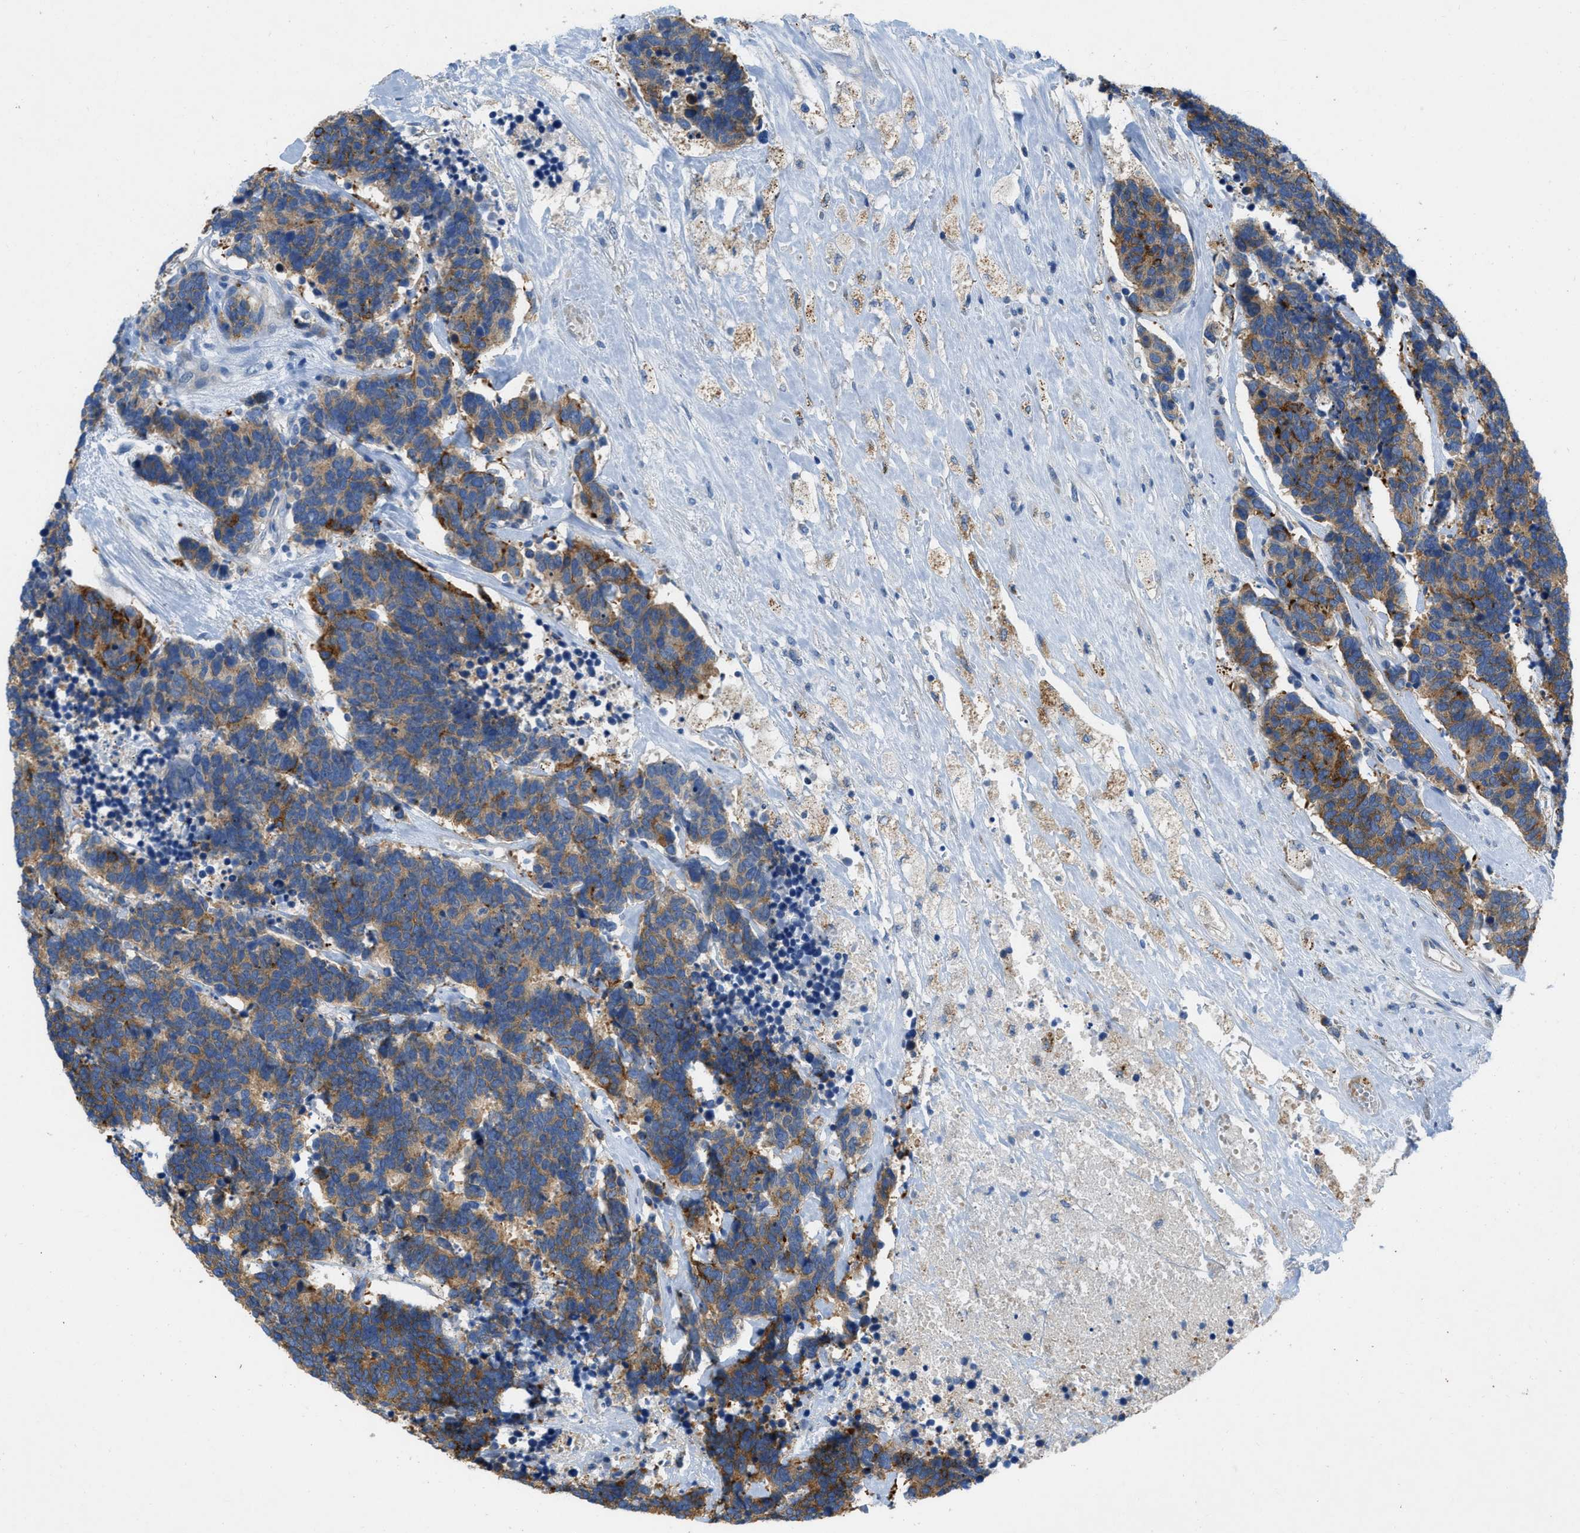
{"staining": {"intensity": "moderate", "quantity": ">75%", "location": "cytoplasmic/membranous"}, "tissue": "carcinoid", "cell_type": "Tumor cells", "image_type": "cancer", "snomed": [{"axis": "morphology", "description": "Carcinoma, NOS"}, {"axis": "morphology", "description": "Carcinoid, malignant, NOS"}, {"axis": "topography", "description": "Urinary bladder"}], "caption": "A photomicrograph of carcinoid (malignant) stained for a protein demonstrates moderate cytoplasmic/membranous brown staining in tumor cells.", "gene": "TMEM248", "patient": {"sex": "male", "age": 57}}